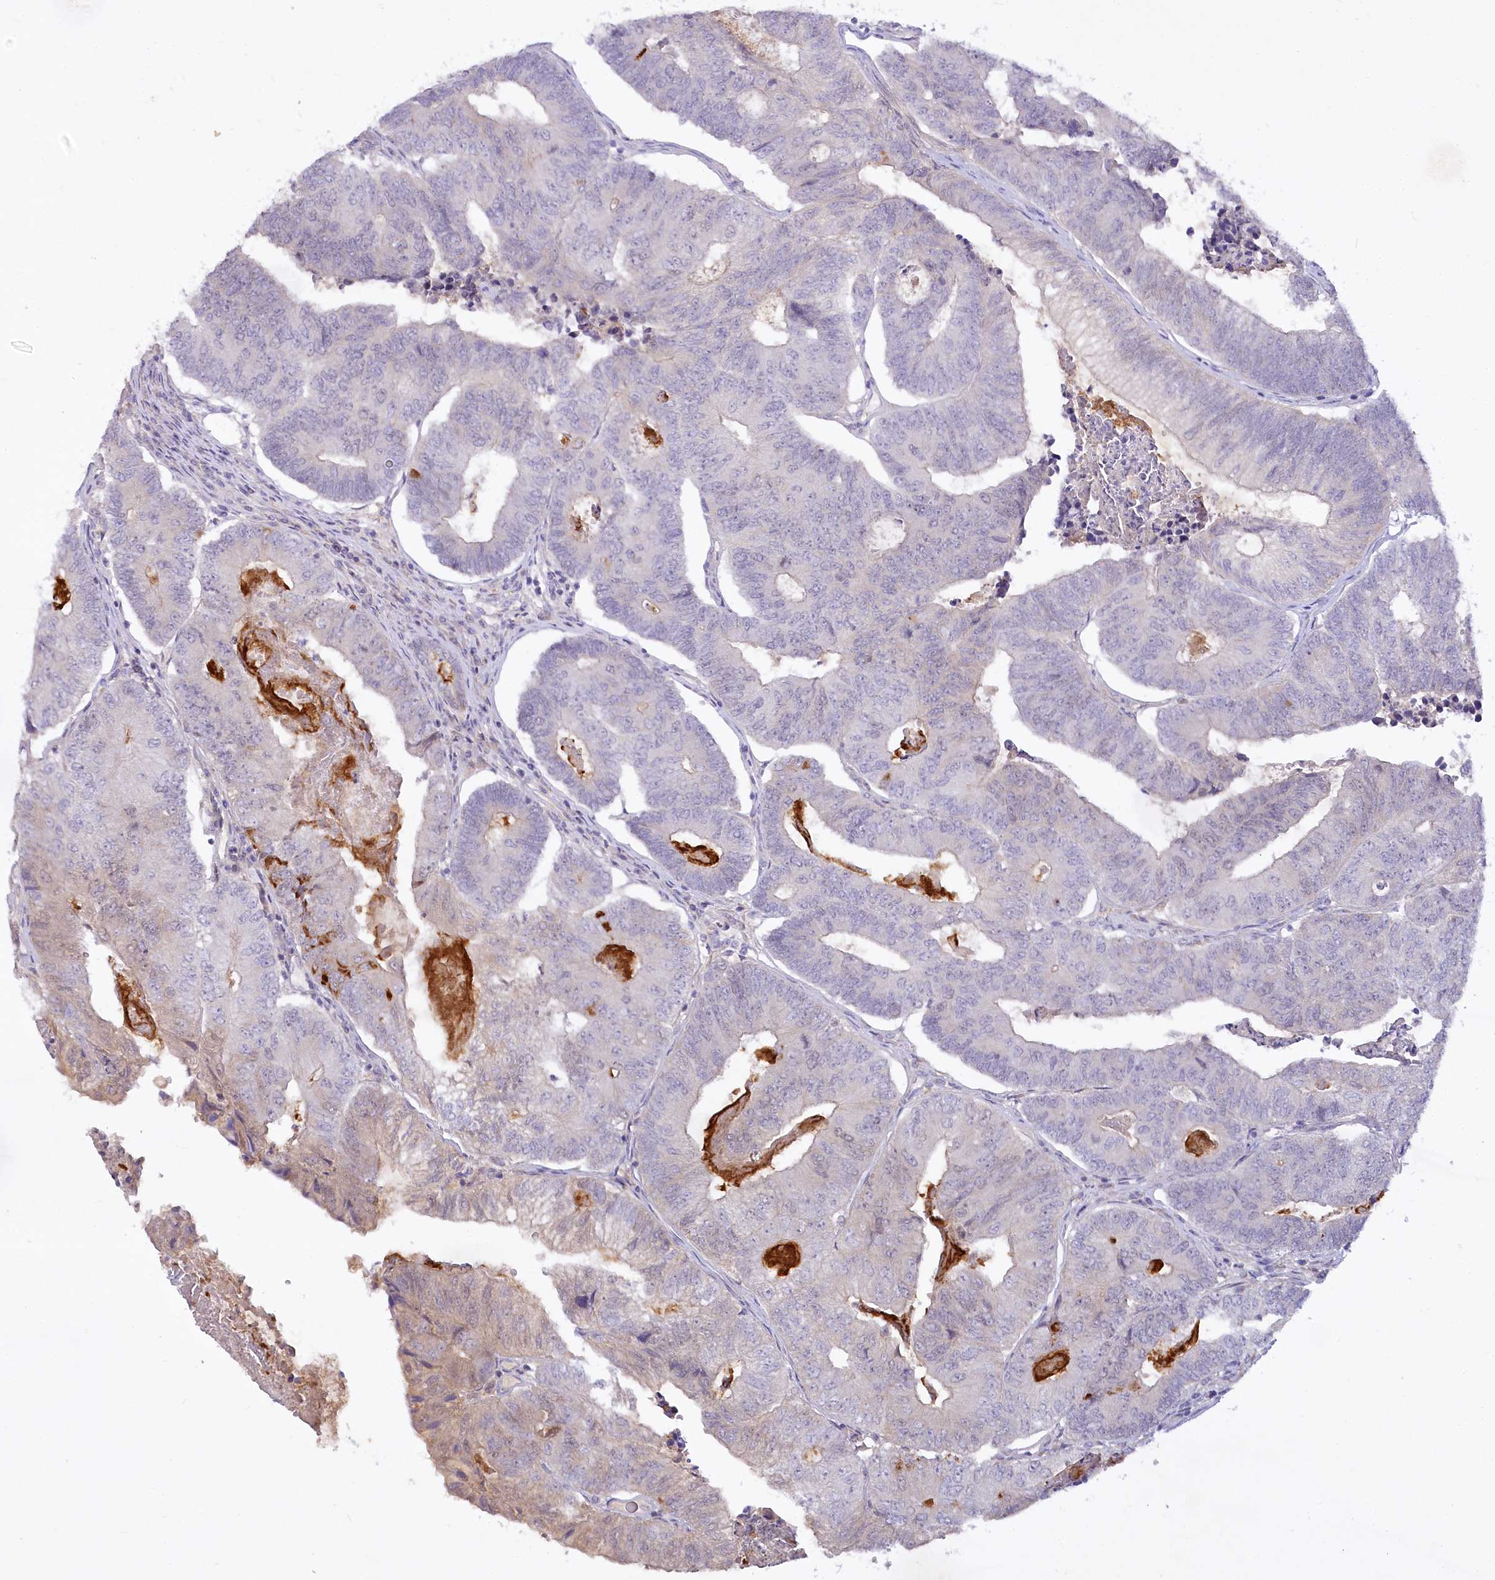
{"staining": {"intensity": "weak", "quantity": "<25%", "location": "cytoplasmic/membranous"}, "tissue": "colorectal cancer", "cell_type": "Tumor cells", "image_type": "cancer", "snomed": [{"axis": "morphology", "description": "Adenocarcinoma, NOS"}, {"axis": "topography", "description": "Colon"}], "caption": "A micrograph of colorectal cancer (adenocarcinoma) stained for a protein reveals no brown staining in tumor cells. (DAB (3,3'-diaminobenzidine) immunohistochemistry (IHC) visualized using brightfield microscopy, high magnification).", "gene": "EFHC2", "patient": {"sex": "female", "age": 67}}